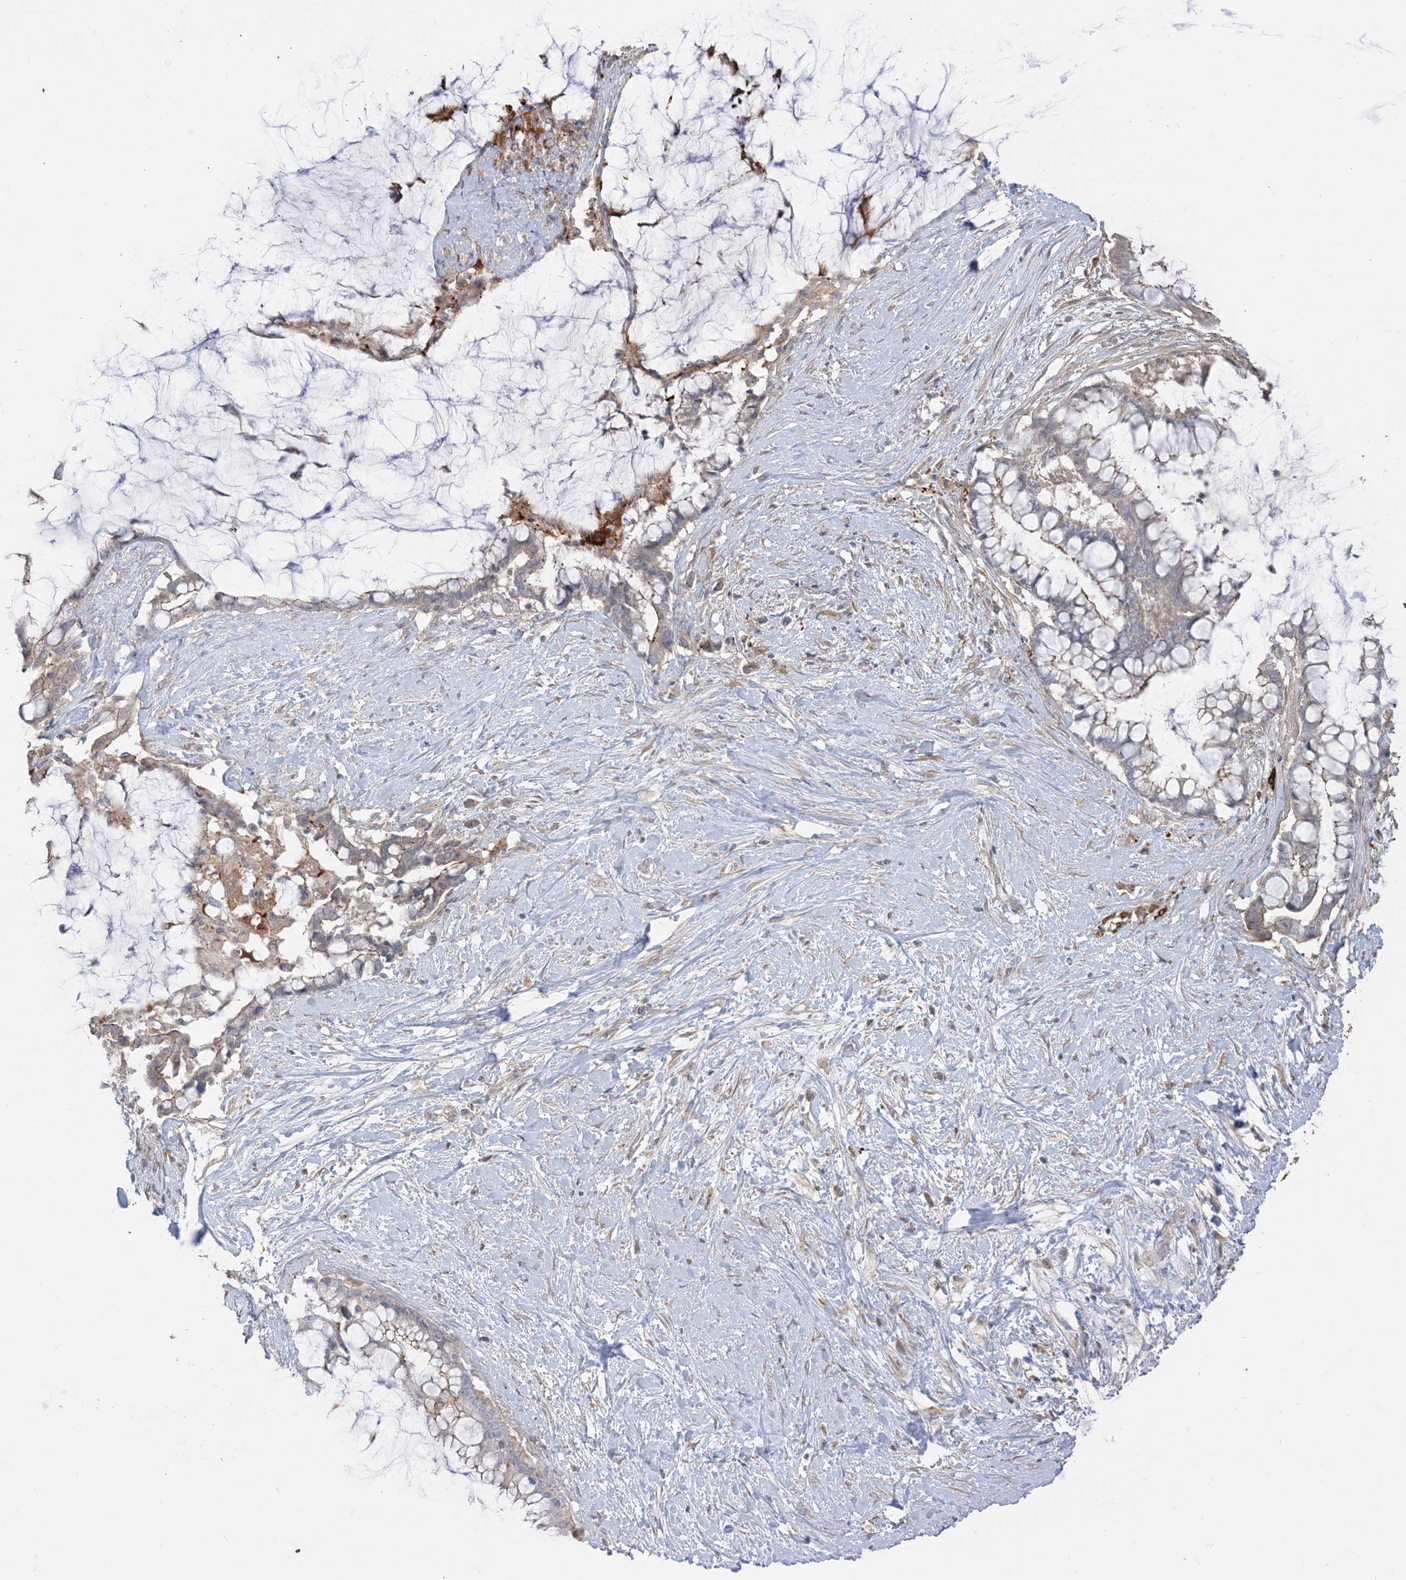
{"staining": {"intensity": "moderate", "quantity": "<25%", "location": "cytoplasmic/membranous"}, "tissue": "pancreatic cancer", "cell_type": "Tumor cells", "image_type": "cancer", "snomed": [{"axis": "morphology", "description": "Adenocarcinoma, NOS"}, {"axis": "topography", "description": "Pancreas"}], "caption": "Pancreatic cancer (adenocarcinoma) stained for a protein exhibits moderate cytoplasmic/membranous positivity in tumor cells.", "gene": "RNF175", "patient": {"sex": "male", "age": 41}}